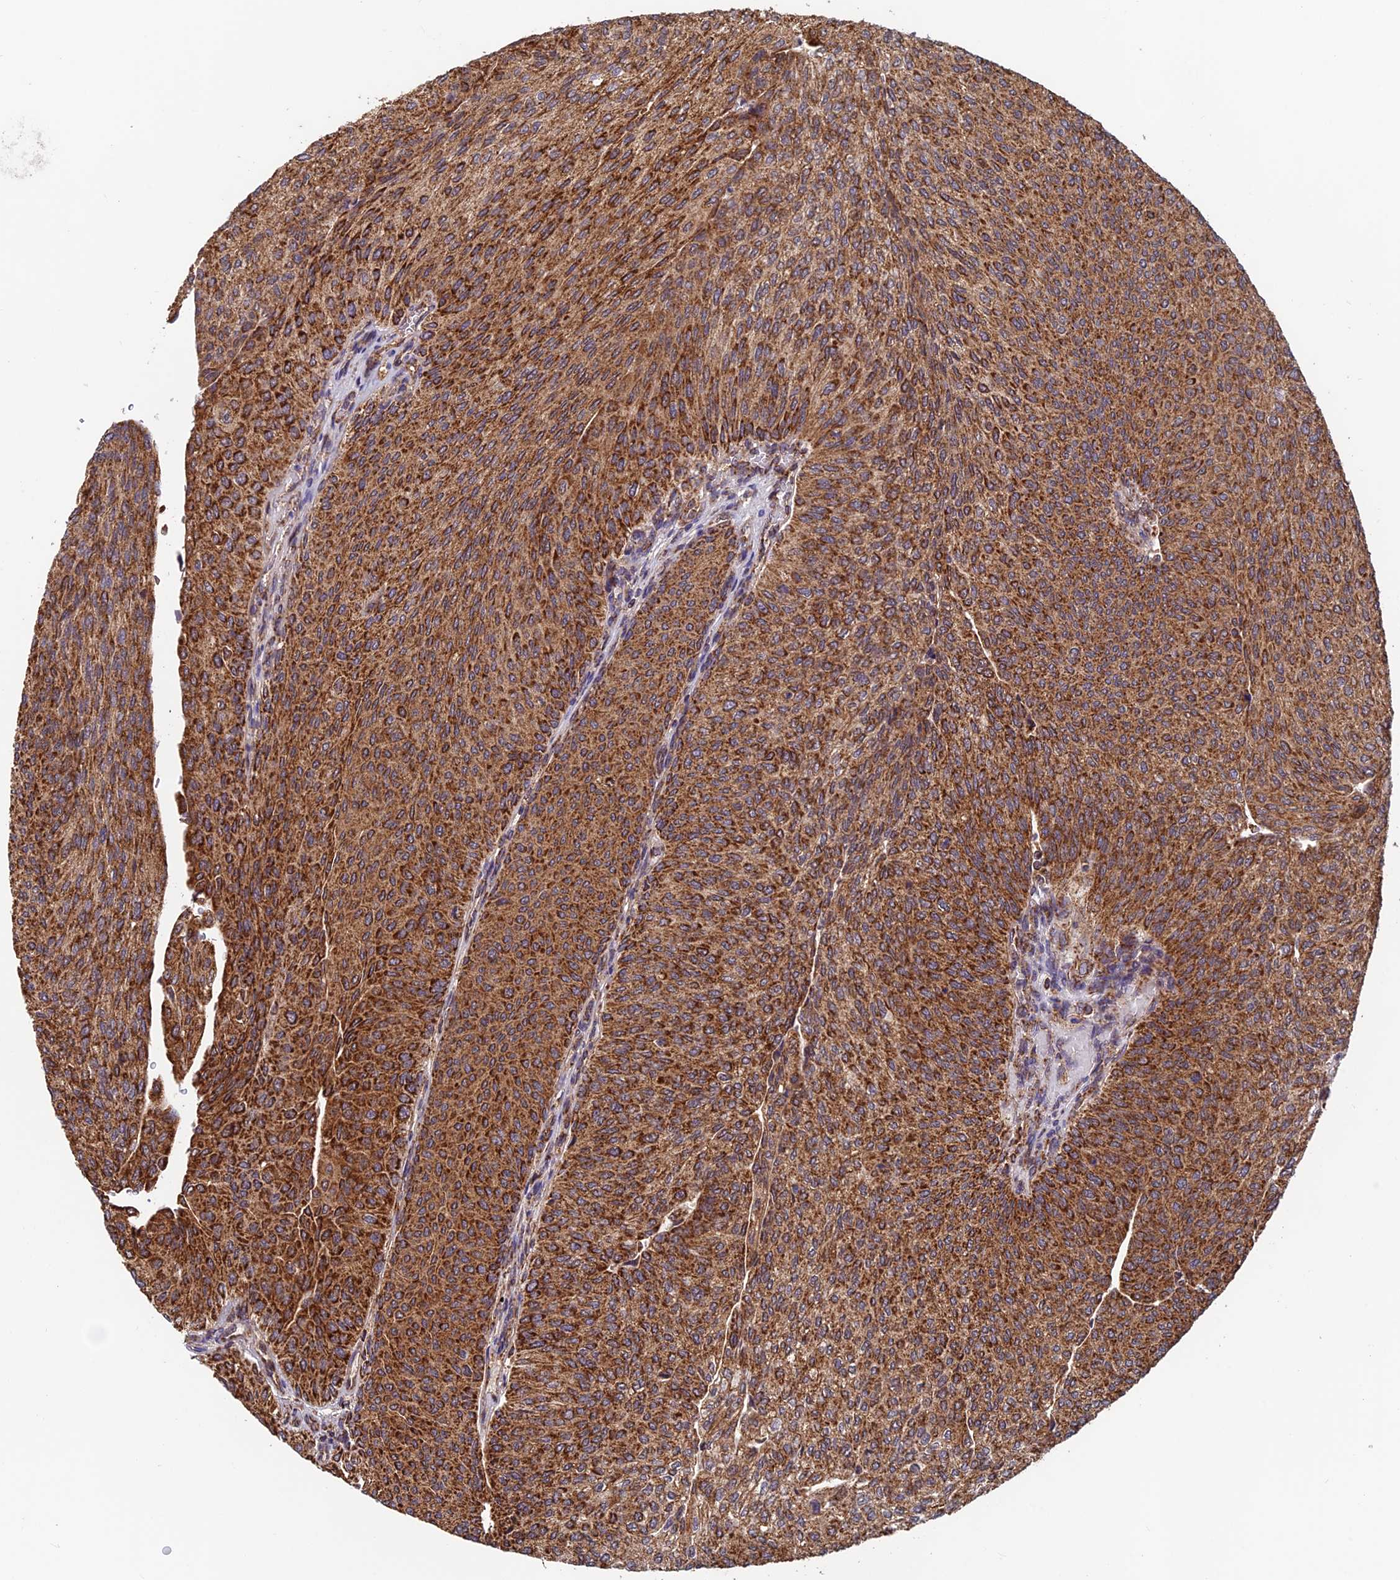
{"staining": {"intensity": "strong", "quantity": ">75%", "location": "cytoplasmic/membranous"}, "tissue": "urothelial cancer", "cell_type": "Tumor cells", "image_type": "cancer", "snomed": [{"axis": "morphology", "description": "Urothelial carcinoma, High grade"}, {"axis": "topography", "description": "Urinary bladder"}], "caption": "High-magnification brightfield microscopy of urothelial carcinoma (high-grade) stained with DAB (brown) and counterstained with hematoxylin (blue). tumor cells exhibit strong cytoplasmic/membranous expression is seen in approximately>75% of cells. (DAB IHC, brown staining for protein, blue staining for nuclei).", "gene": "CCDC15", "patient": {"sex": "female", "age": 79}}